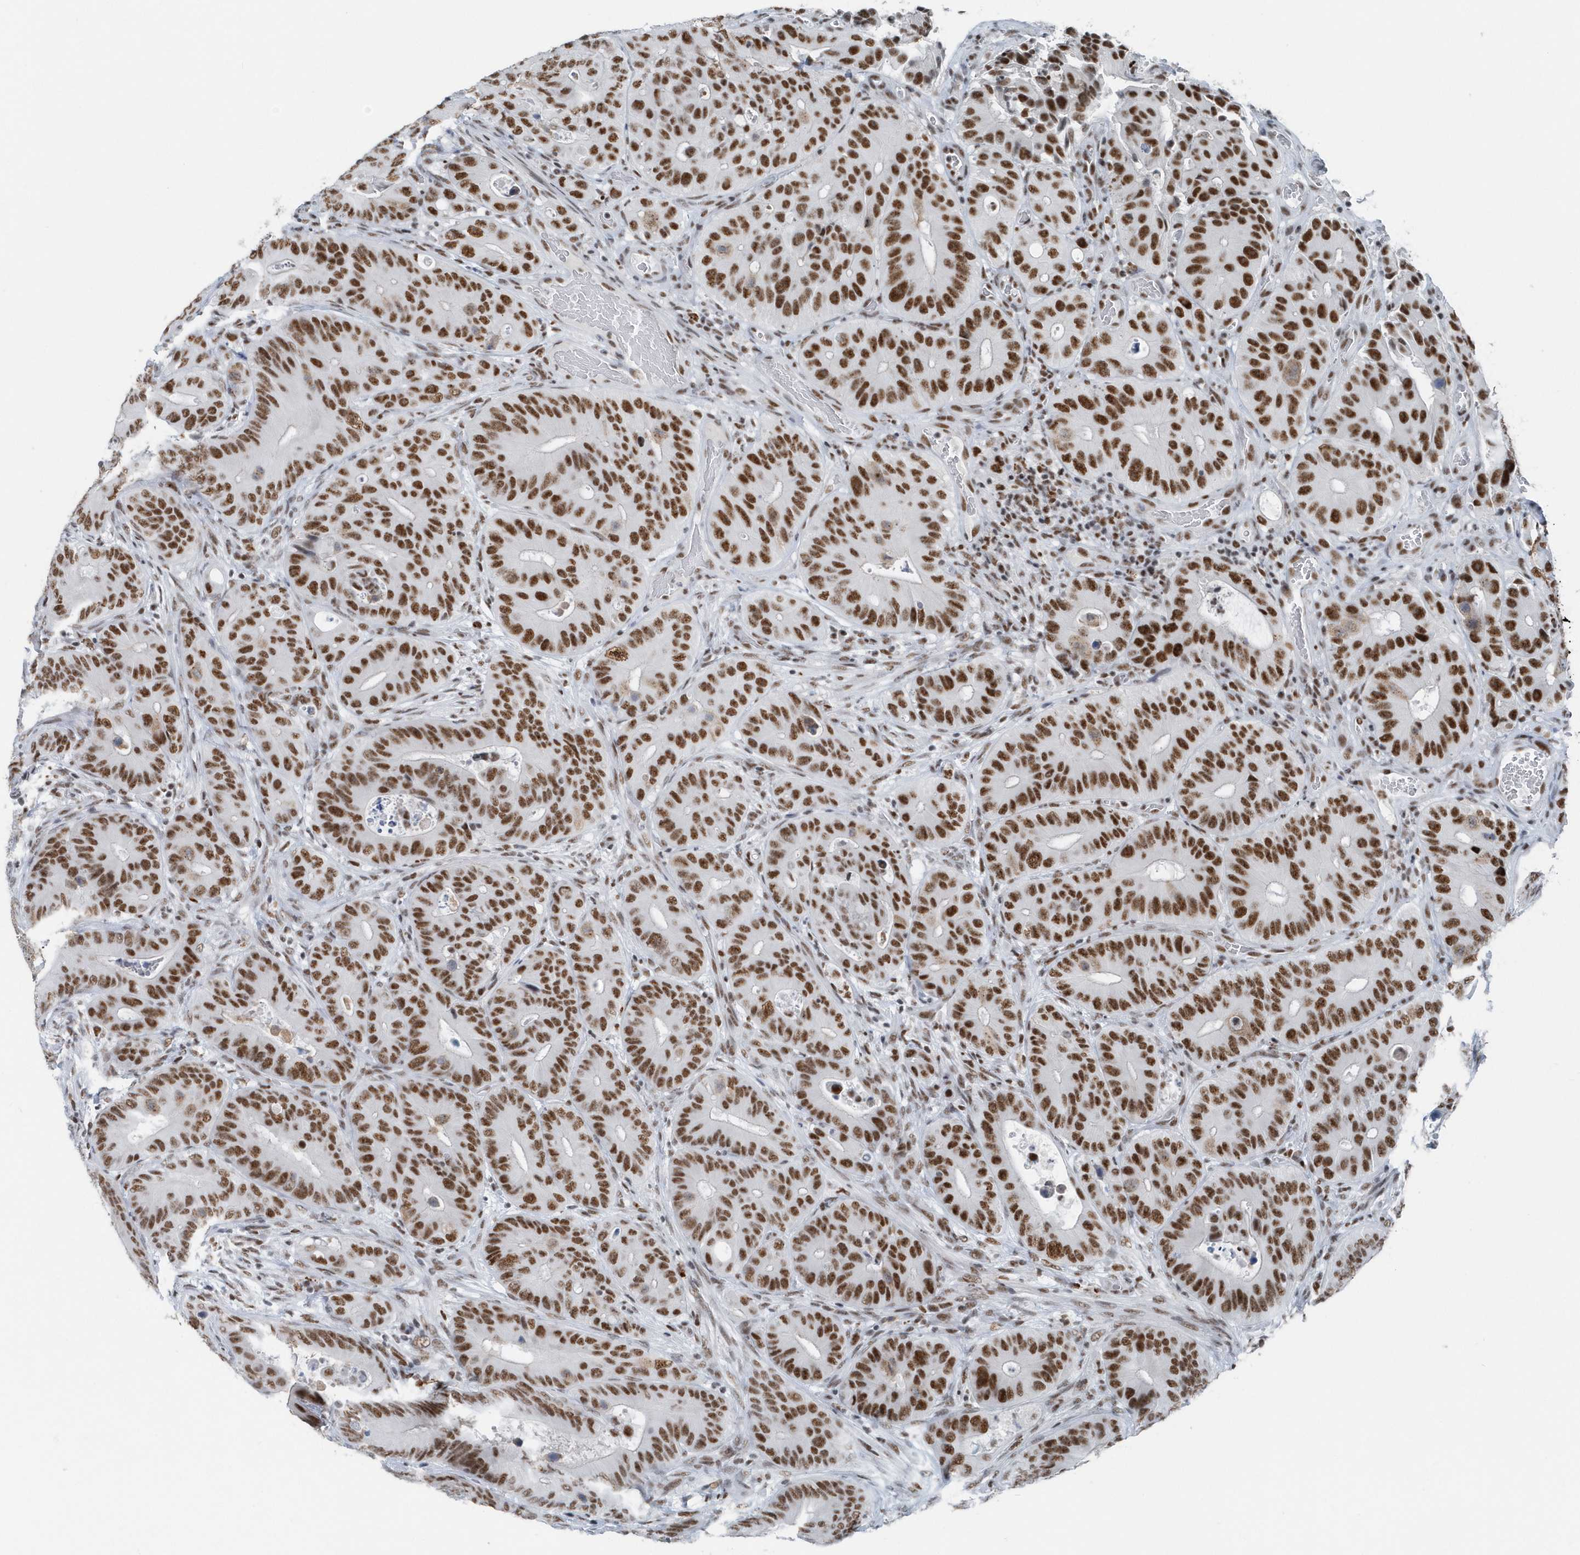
{"staining": {"intensity": "strong", "quantity": ">75%", "location": "nuclear"}, "tissue": "colorectal cancer", "cell_type": "Tumor cells", "image_type": "cancer", "snomed": [{"axis": "morphology", "description": "Adenocarcinoma, NOS"}, {"axis": "topography", "description": "Colon"}], "caption": "The image exhibits a brown stain indicating the presence of a protein in the nuclear of tumor cells in adenocarcinoma (colorectal).", "gene": "FIP1L1", "patient": {"sex": "male", "age": 83}}